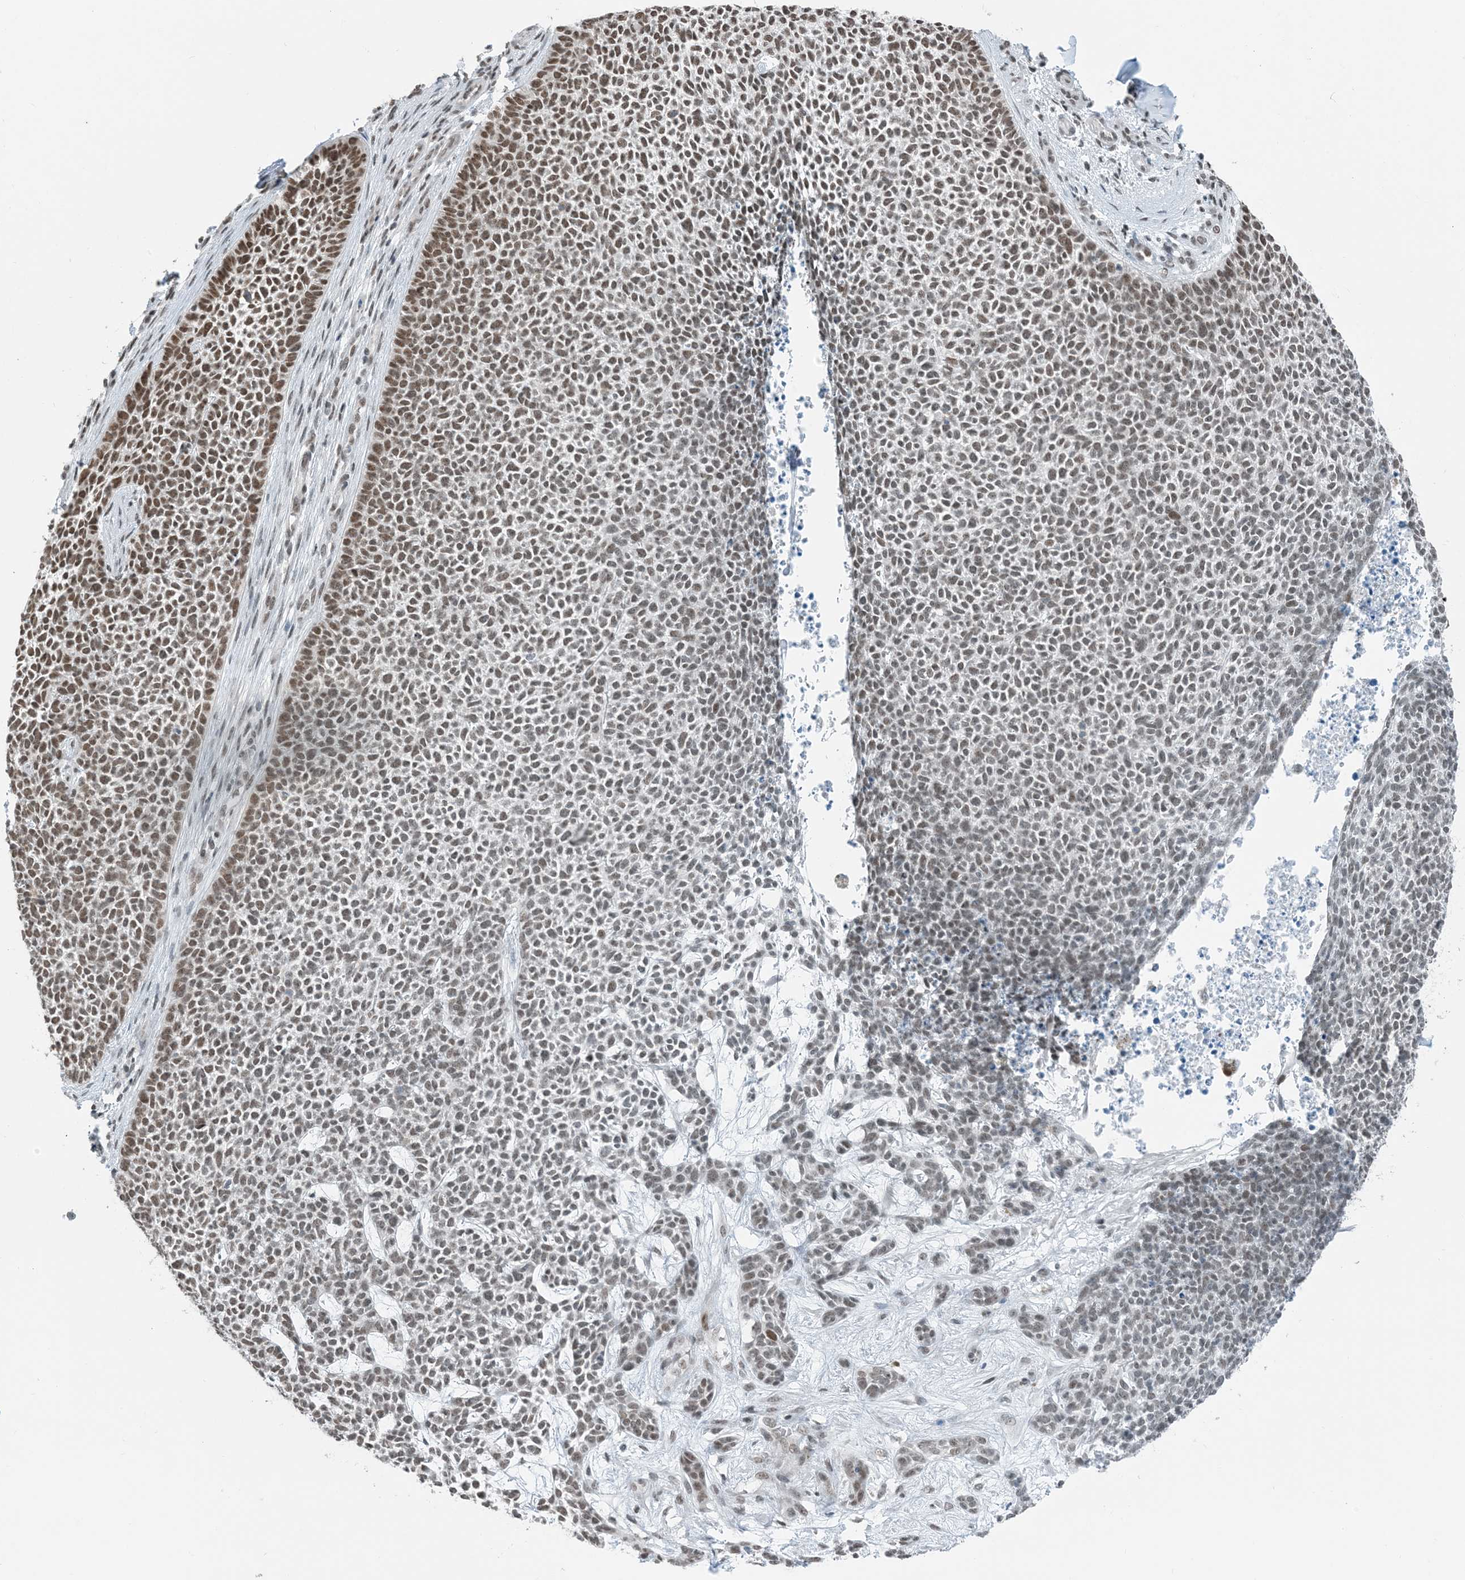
{"staining": {"intensity": "moderate", "quantity": "25%-75%", "location": "nuclear"}, "tissue": "skin cancer", "cell_type": "Tumor cells", "image_type": "cancer", "snomed": [{"axis": "morphology", "description": "Basal cell carcinoma"}, {"axis": "topography", "description": "Skin"}], "caption": "A brown stain highlights moderate nuclear staining of a protein in human basal cell carcinoma (skin) tumor cells. The staining was performed using DAB (3,3'-diaminobenzidine) to visualize the protein expression in brown, while the nuclei were stained in blue with hematoxylin (Magnification: 20x).", "gene": "ZNF500", "patient": {"sex": "female", "age": 84}}